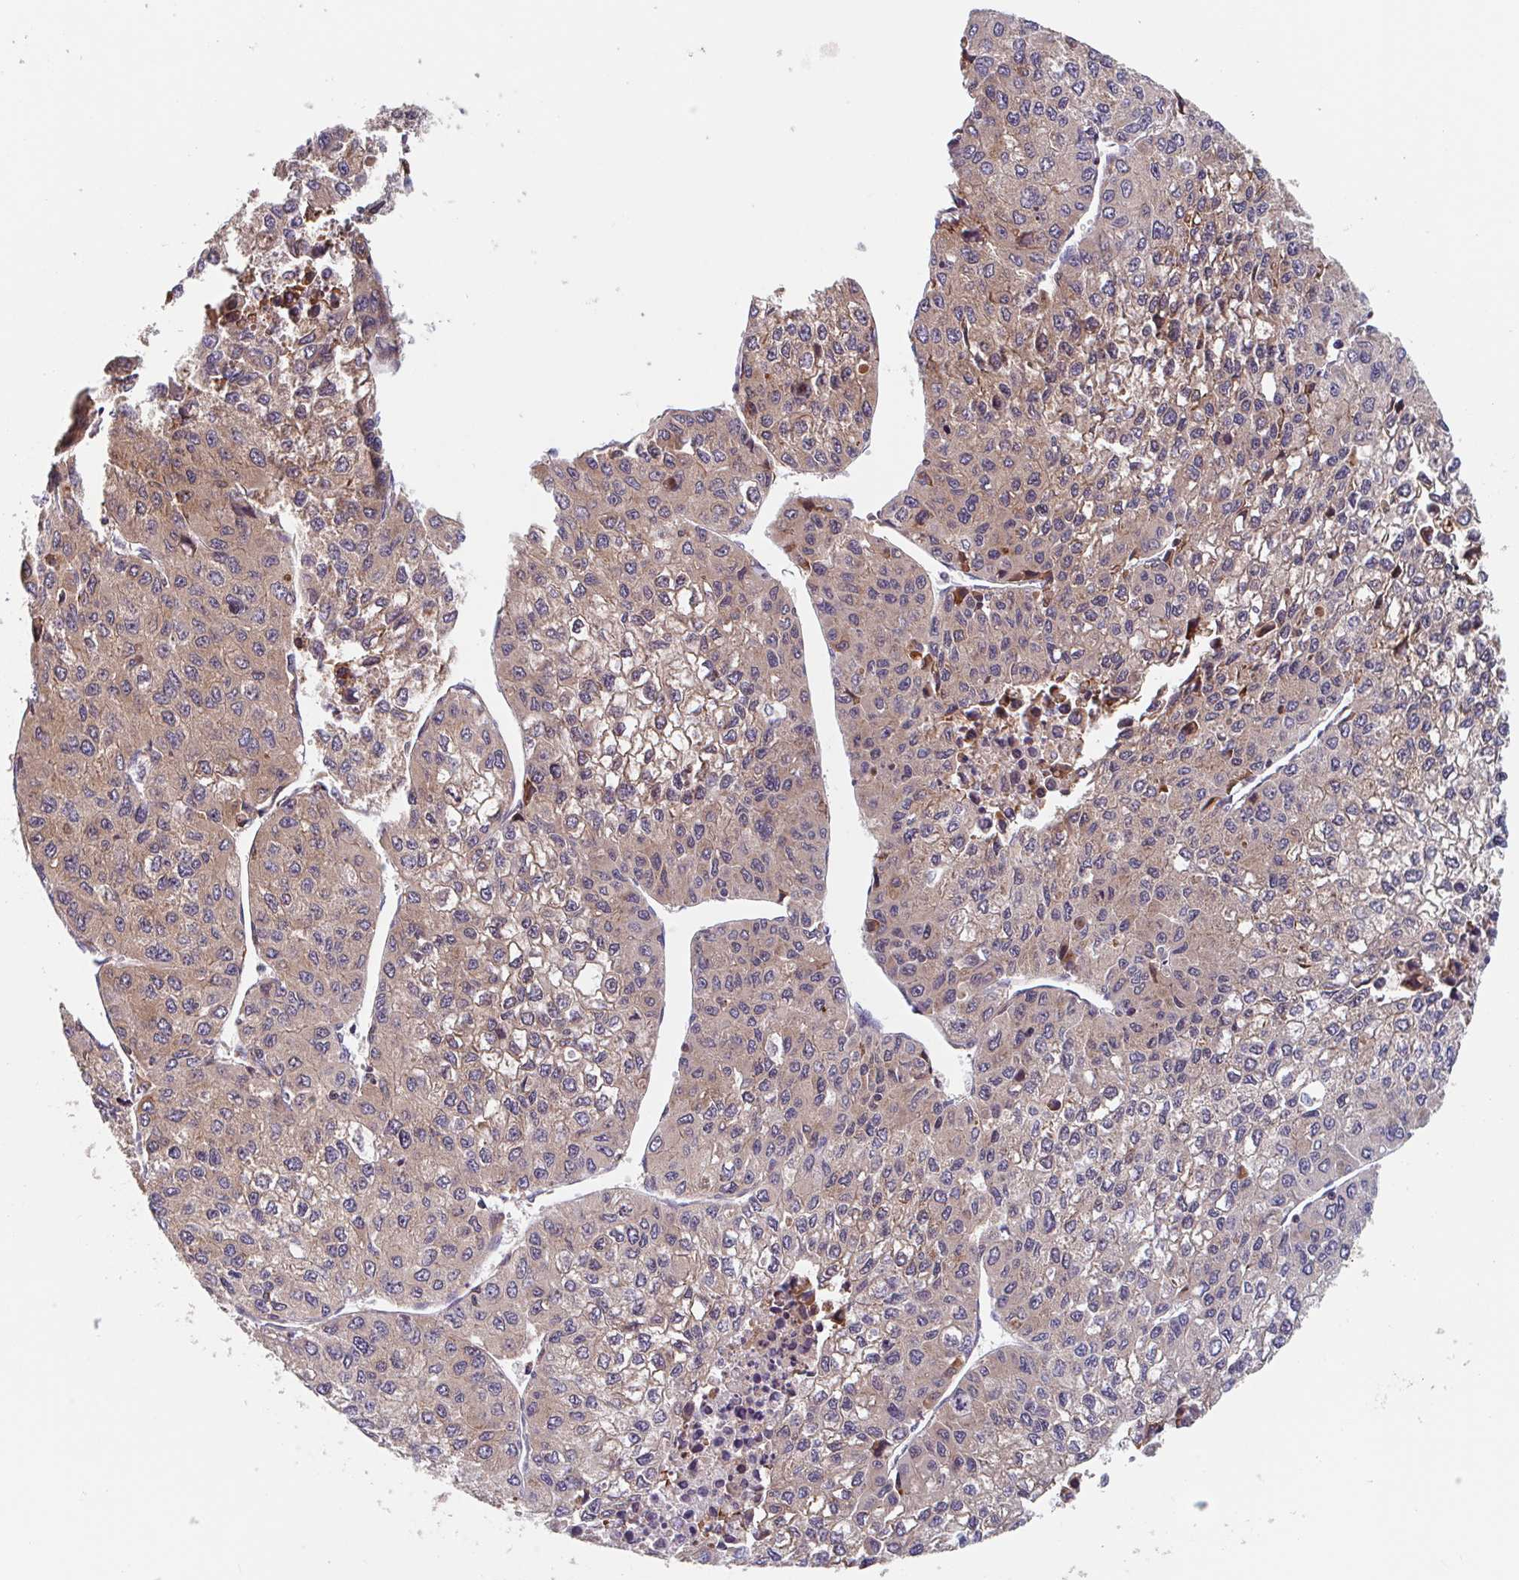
{"staining": {"intensity": "weak", "quantity": "25%-75%", "location": "cytoplasmic/membranous"}, "tissue": "liver cancer", "cell_type": "Tumor cells", "image_type": "cancer", "snomed": [{"axis": "morphology", "description": "Carcinoma, Hepatocellular, NOS"}, {"axis": "topography", "description": "Liver"}], "caption": "A low amount of weak cytoplasmic/membranous expression is appreciated in approximately 25%-75% of tumor cells in liver hepatocellular carcinoma tissue. Immunohistochemistry (ihc) stains the protein in brown and the nuclei are stained blue.", "gene": "NUB1", "patient": {"sex": "female", "age": 66}}